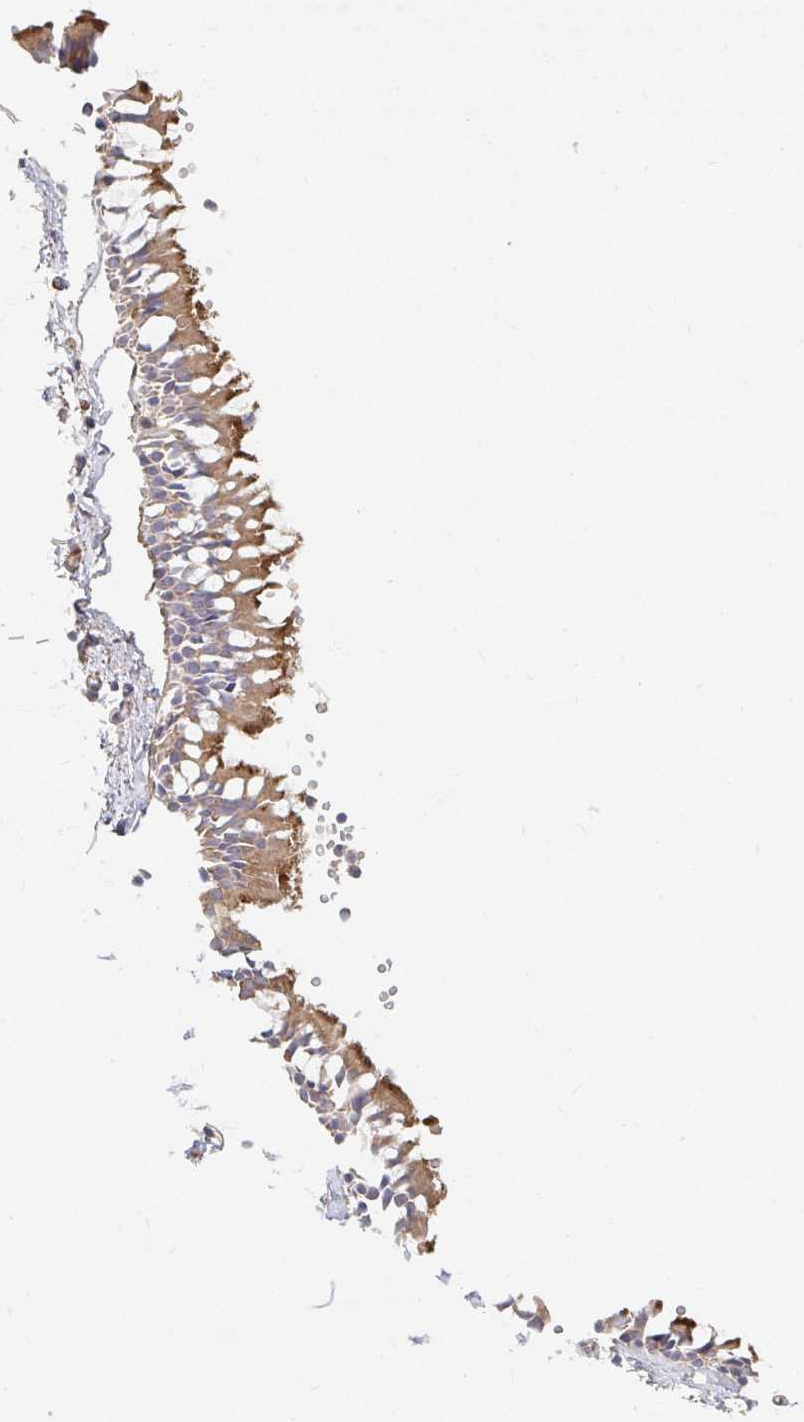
{"staining": {"intensity": "moderate", "quantity": "25%-75%", "location": "cytoplasmic/membranous"}, "tissue": "bronchus", "cell_type": "Respiratory epithelial cells", "image_type": "normal", "snomed": [{"axis": "morphology", "description": "Normal tissue, NOS"}, {"axis": "topography", "description": "Bronchus"}], "caption": "Immunohistochemical staining of benign bronchus displays moderate cytoplasmic/membranous protein positivity in approximately 25%-75% of respiratory epithelial cells.", "gene": "NME9", "patient": {"sex": "female", "age": 59}}